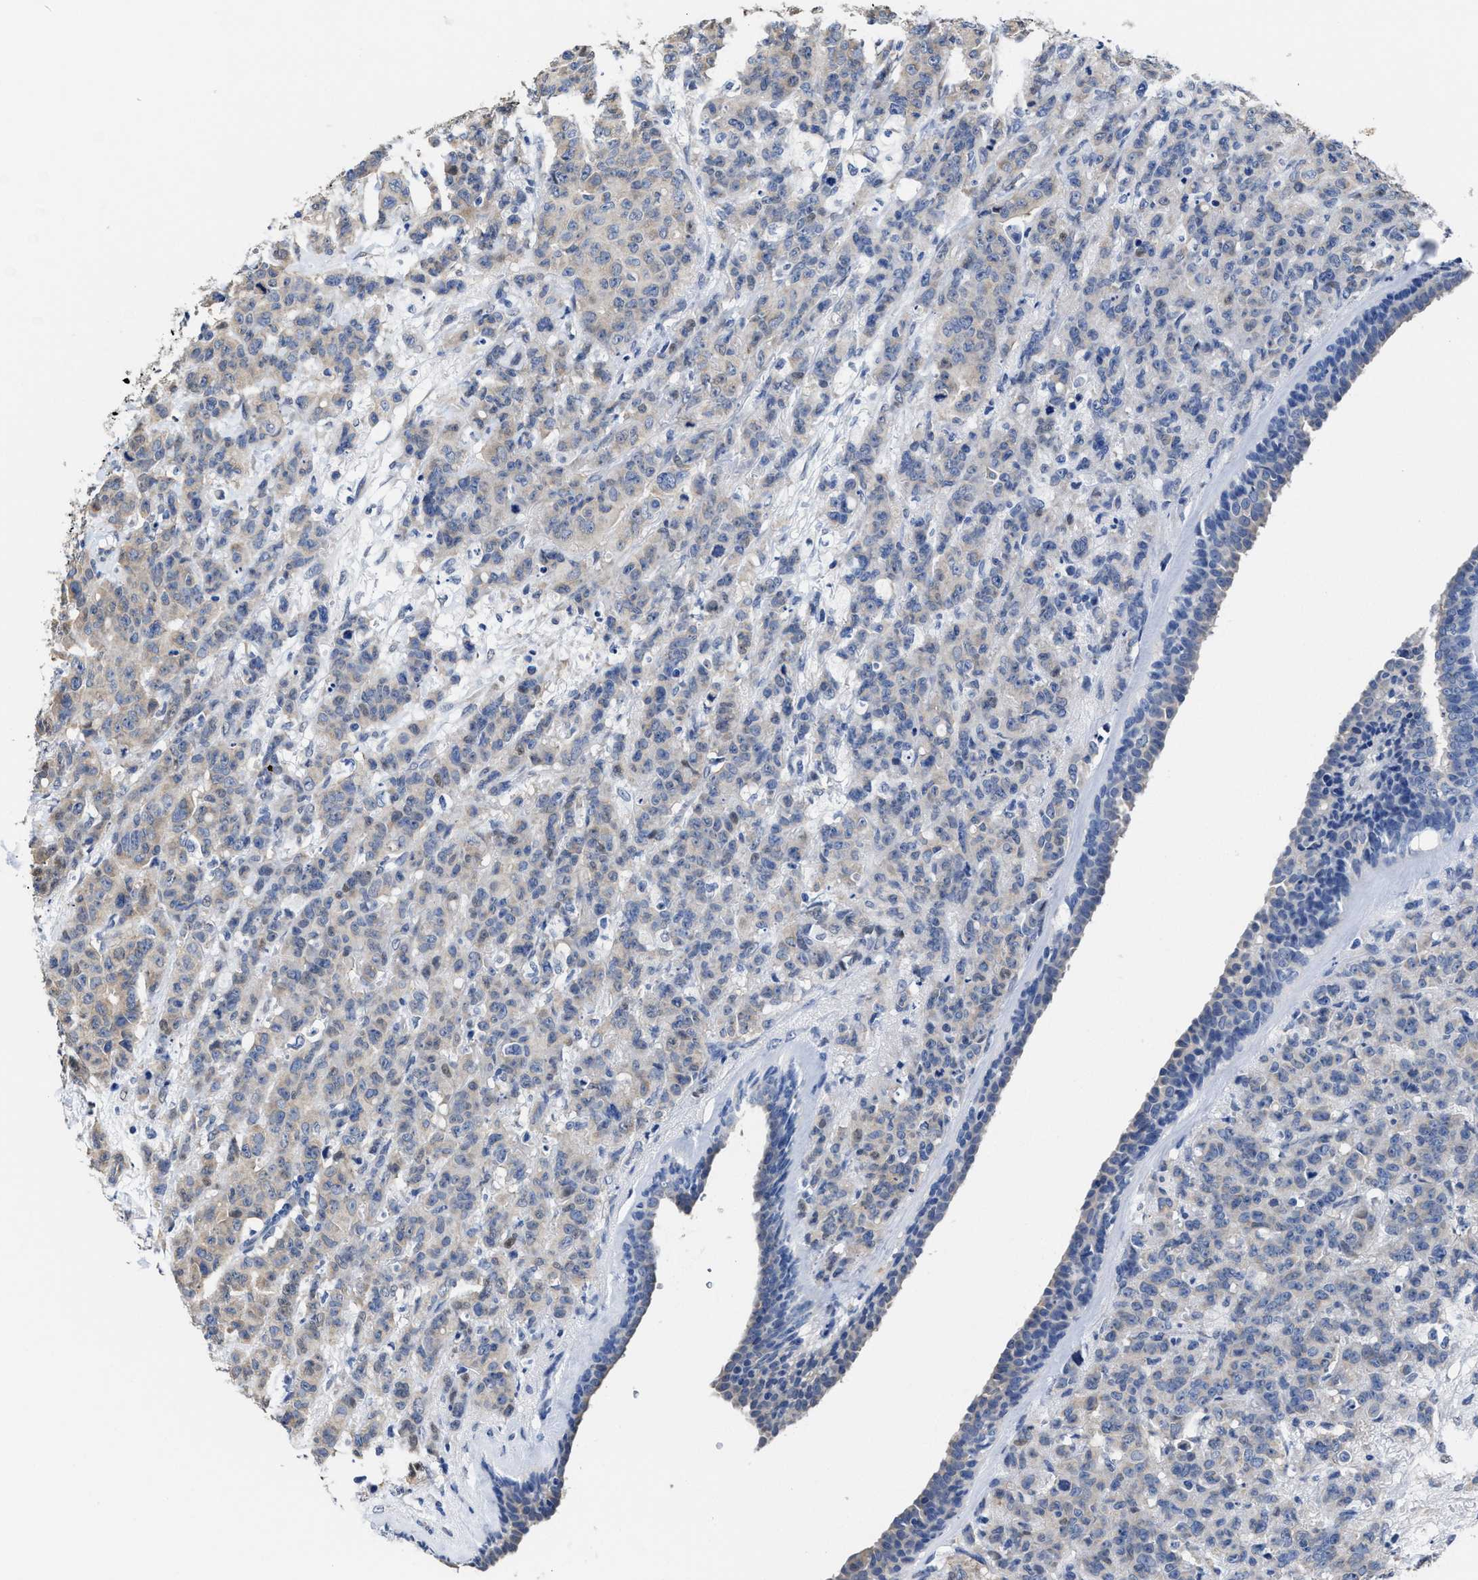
{"staining": {"intensity": "negative", "quantity": "none", "location": "none"}, "tissue": "breast cancer", "cell_type": "Tumor cells", "image_type": "cancer", "snomed": [{"axis": "morphology", "description": "Normal tissue, NOS"}, {"axis": "morphology", "description": "Duct carcinoma"}, {"axis": "topography", "description": "Breast"}], "caption": "This is an immunohistochemistry (IHC) image of breast intraductal carcinoma. There is no positivity in tumor cells.", "gene": "HOOK1", "patient": {"sex": "female", "age": 40}}